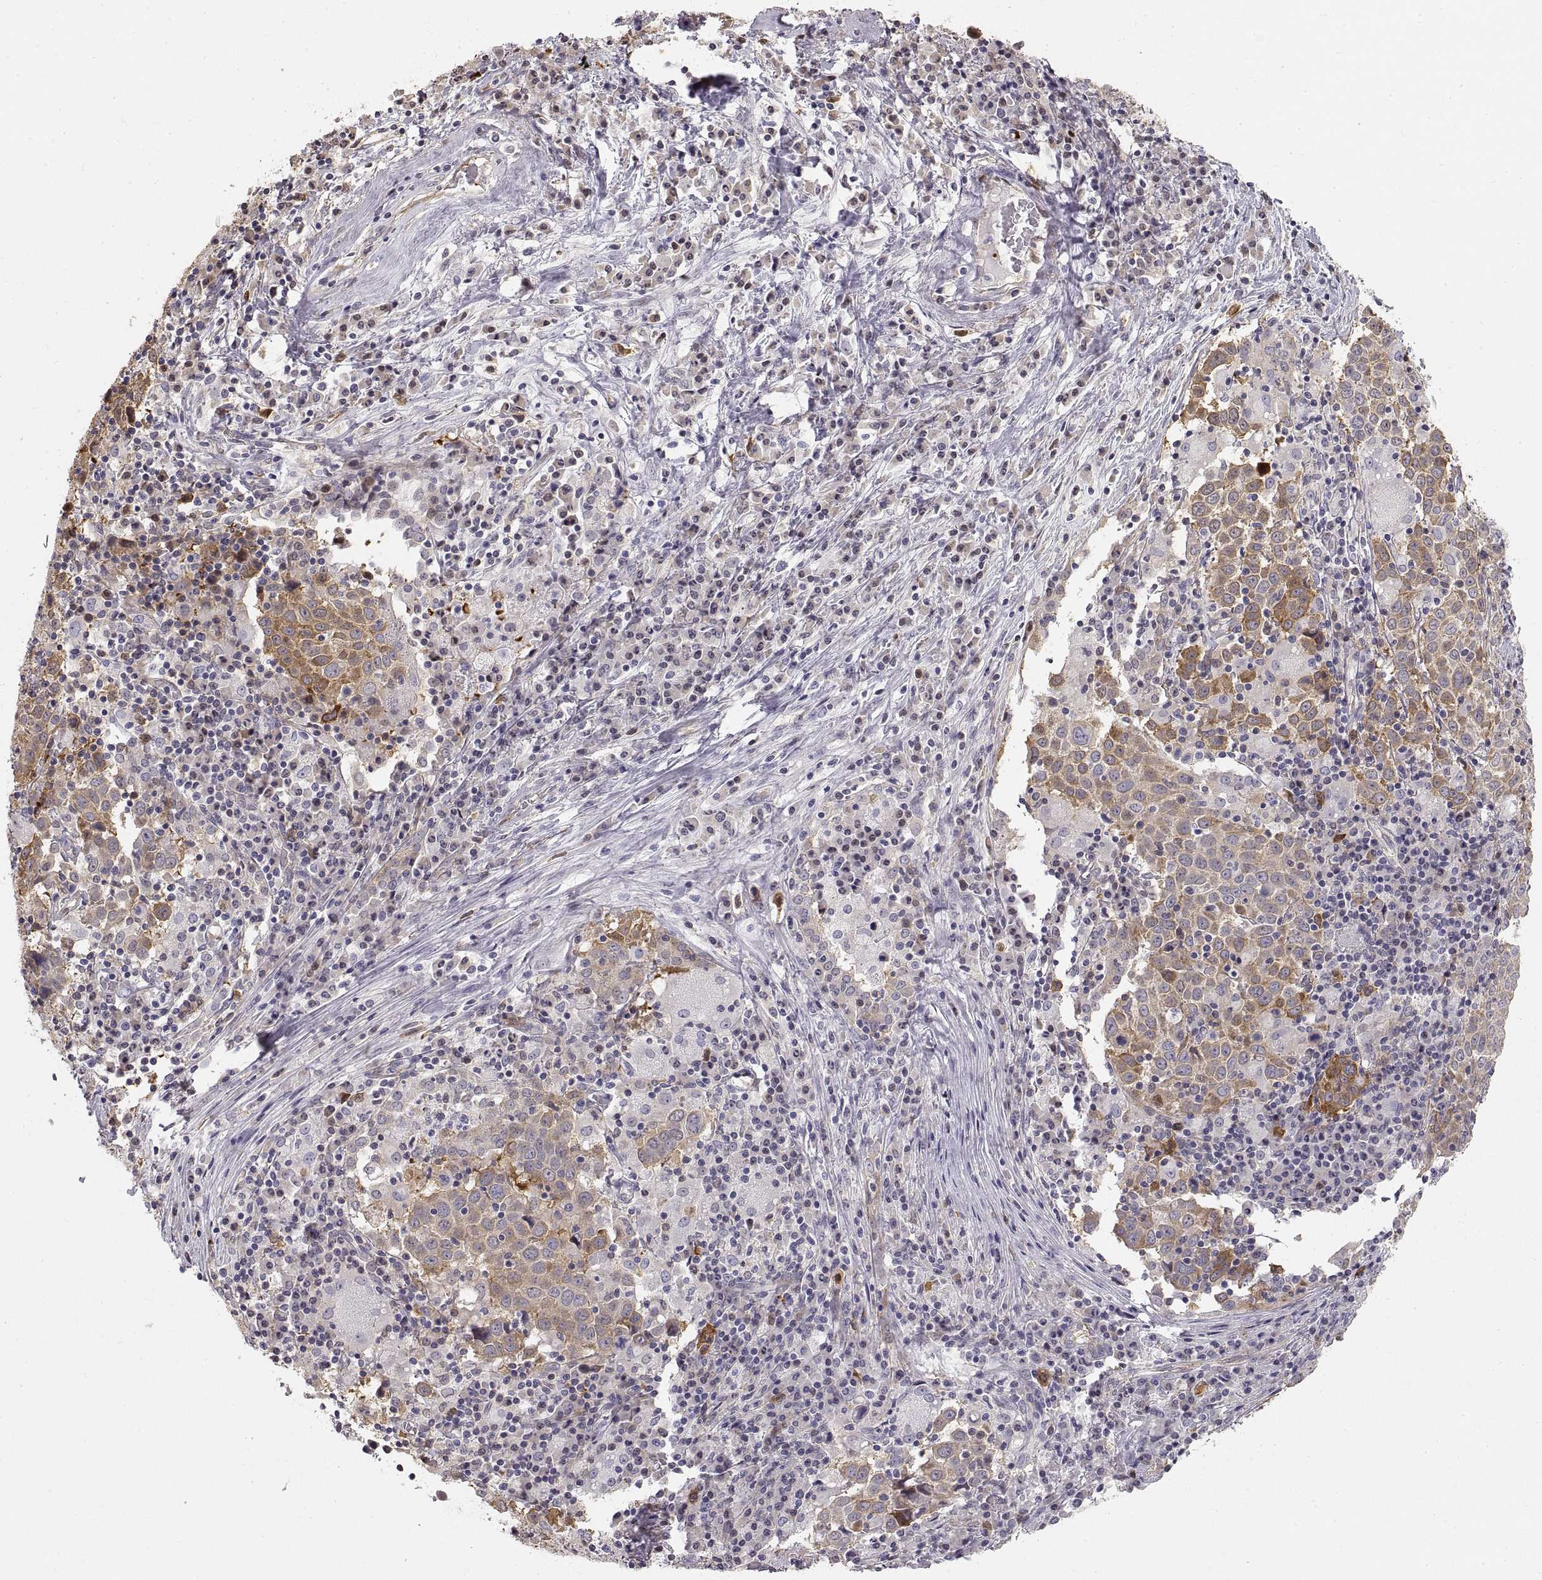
{"staining": {"intensity": "moderate", "quantity": "25%-75%", "location": "cytoplasmic/membranous"}, "tissue": "lung cancer", "cell_type": "Tumor cells", "image_type": "cancer", "snomed": [{"axis": "morphology", "description": "Squamous cell carcinoma, NOS"}, {"axis": "topography", "description": "Lung"}], "caption": "Immunohistochemical staining of human squamous cell carcinoma (lung) demonstrates medium levels of moderate cytoplasmic/membranous protein expression in about 25%-75% of tumor cells. (brown staining indicates protein expression, while blue staining denotes nuclei).", "gene": "HSP90AB1", "patient": {"sex": "male", "age": 57}}